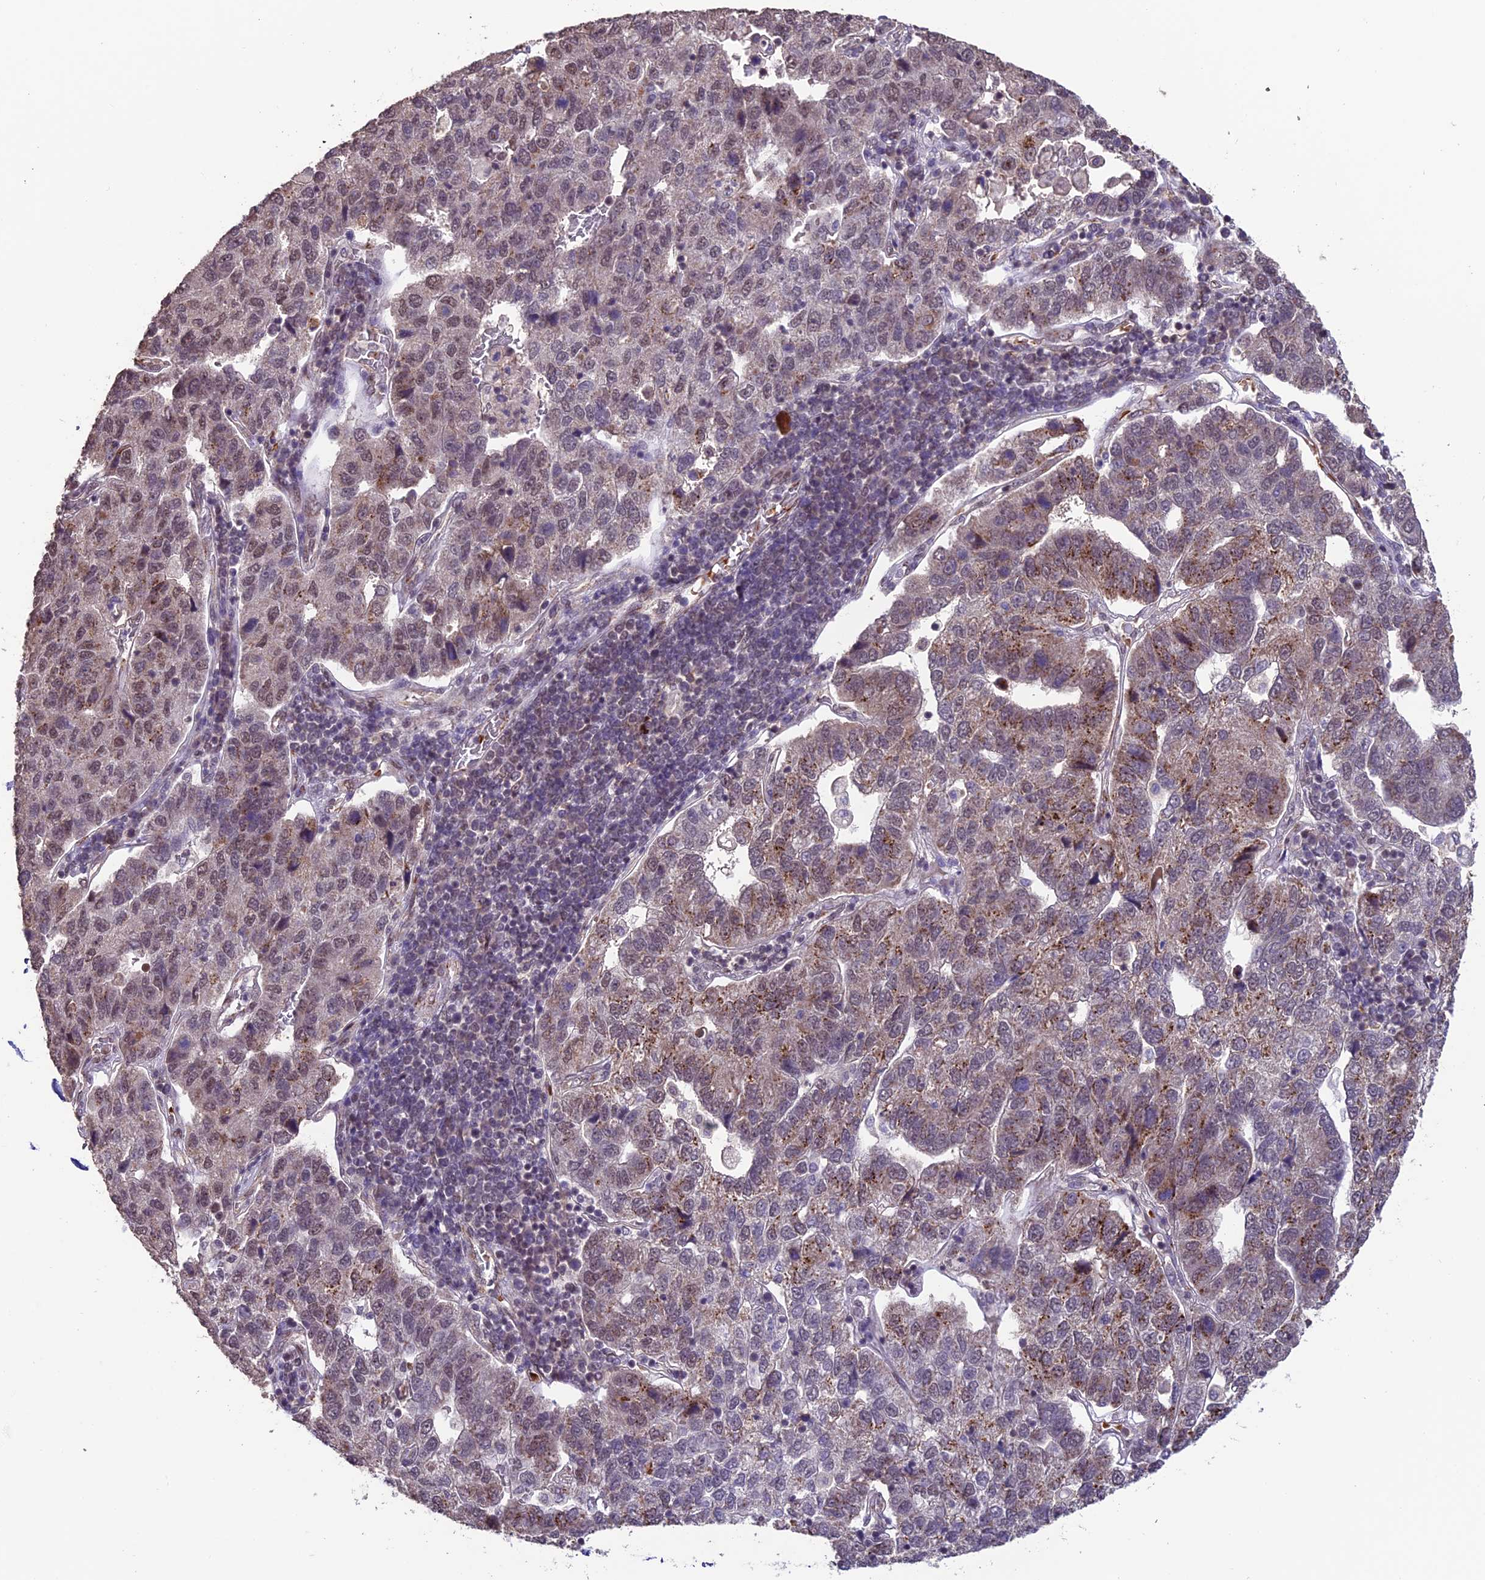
{"staining": {"intensity": "moderate", "quantity": "25%-75%", "location": "cytoplasmic/membranous,nuclear"}, "tissue": "pancreatic cancer", "cell_type": "Tumor cells", "image_type": "cancer", "snomed": [{"axis": "morphology", "description": "Adenocarcinoma, NOS"}, {"axis": "topography", "description": "Pancreas"}], "caption": "A medium amount of moderate cytoplasmic/membranous and nuclear positivity is present in approximately 25%-75% of tumor cells in pancreatic cancer (adenocarcinoma) tissue.", "gene": "CABIN1", "patient": {"sex": "female", "age": 61}}